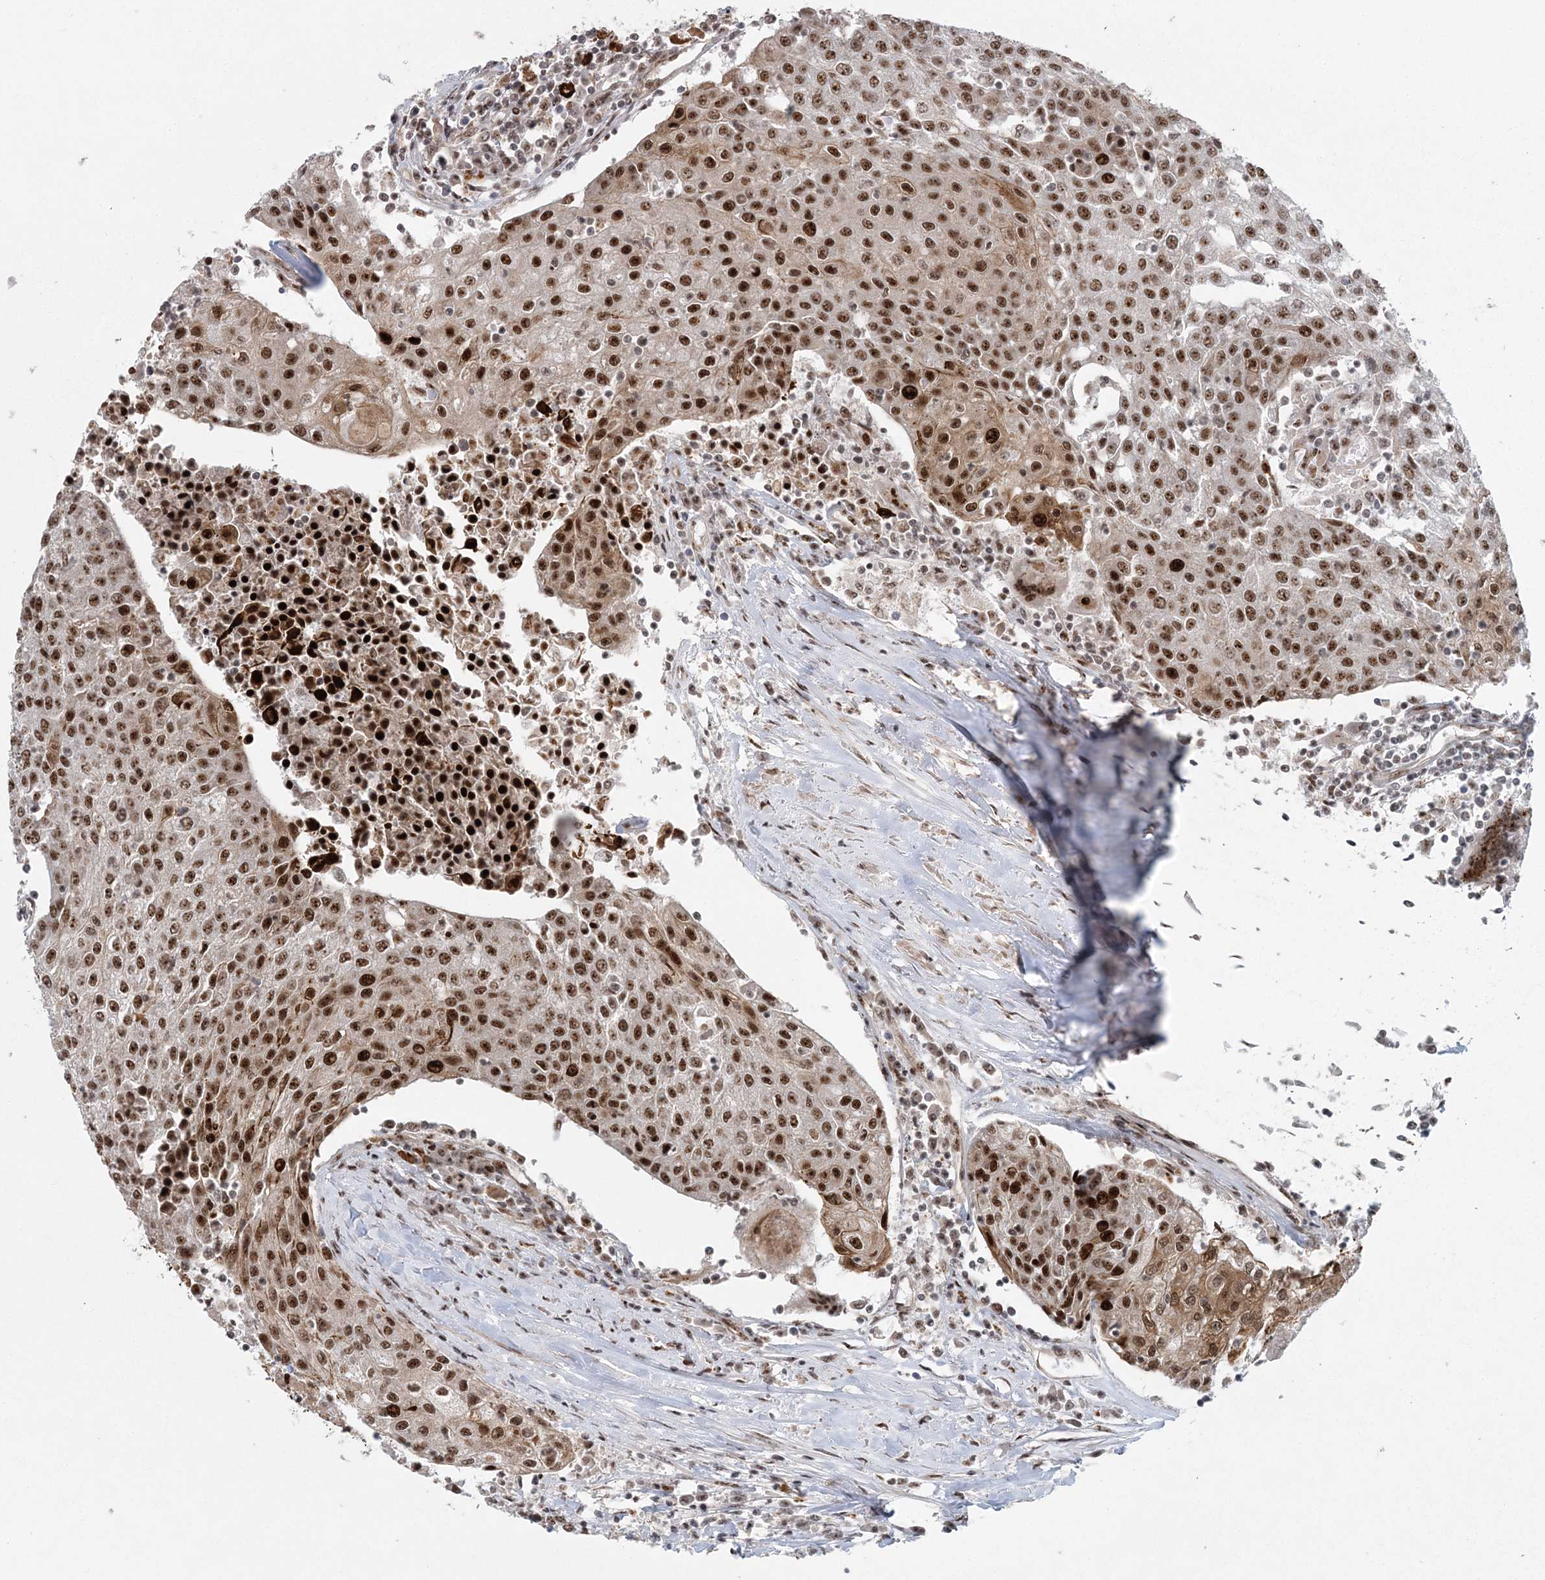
{"staining": {"intensity": "strong", "quantity": ">75%", "location": "nuclear"}, "tissue": "urothelial cancer", "cell_type": "Tumor cells", "image_type": "cancer", "snomed": [{"axis": "morphology", "description": "Urothelial carcinoma, High grade"}, {"axis": "topography", "description": "Urinary bladder"}], "caption": "Strong nuclear positivity for a protein is seen in approximately >75% of tumor cells of urothelial carcinoma (high-grade) using immunohistochemistry.", "gene": "CWC22", "patient": {"sex": "female", "age": 85}}